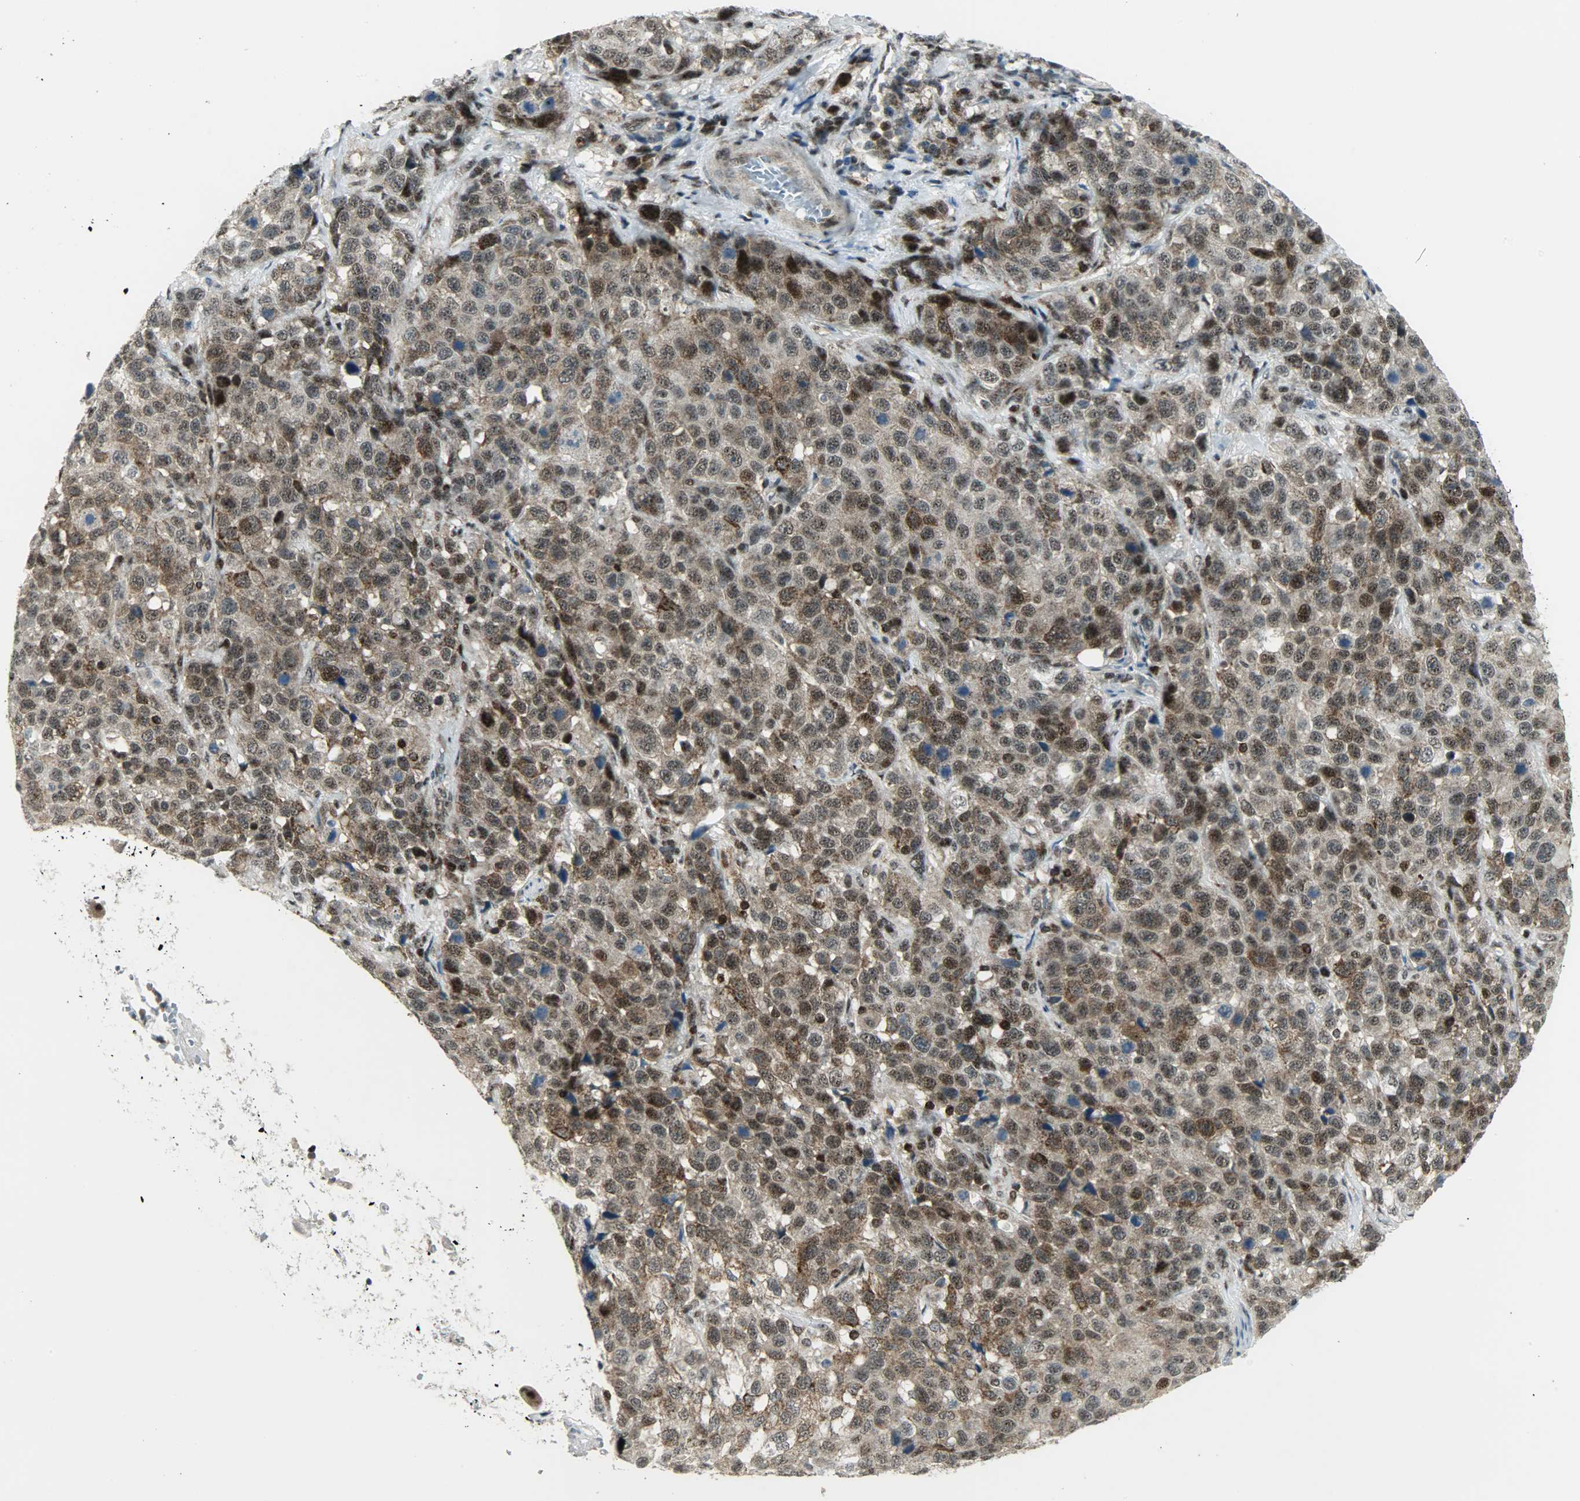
{"staining": {"intensity": "moderate", "quantity": ">75%", "location": "cytoplasmic/membranous,nuclear"}, "tissue": "stomach cancer", "cell_type": "Tumor cells", "image_type": "cancer", "snomed": [{"axis": "morphology", "description": "Normal tissue, NOS"}, {"axis": "morphology", "description": "Adenocarcinoma, NOS"}, {"axis": "topography", "description": "Stomach"}], "caption": "Stomach adenocarcinoma stained with immunohistochemistry displays moderate cytoplasmic/membranous and nuclear staining in approximately >75% of tumor cells. (DAB (3,3'-diaminobenzidine) = brown stain, brightfield microscopy at high magnification).", "gene": "IL15", "patient": {"sex": "male", "age": 48}}